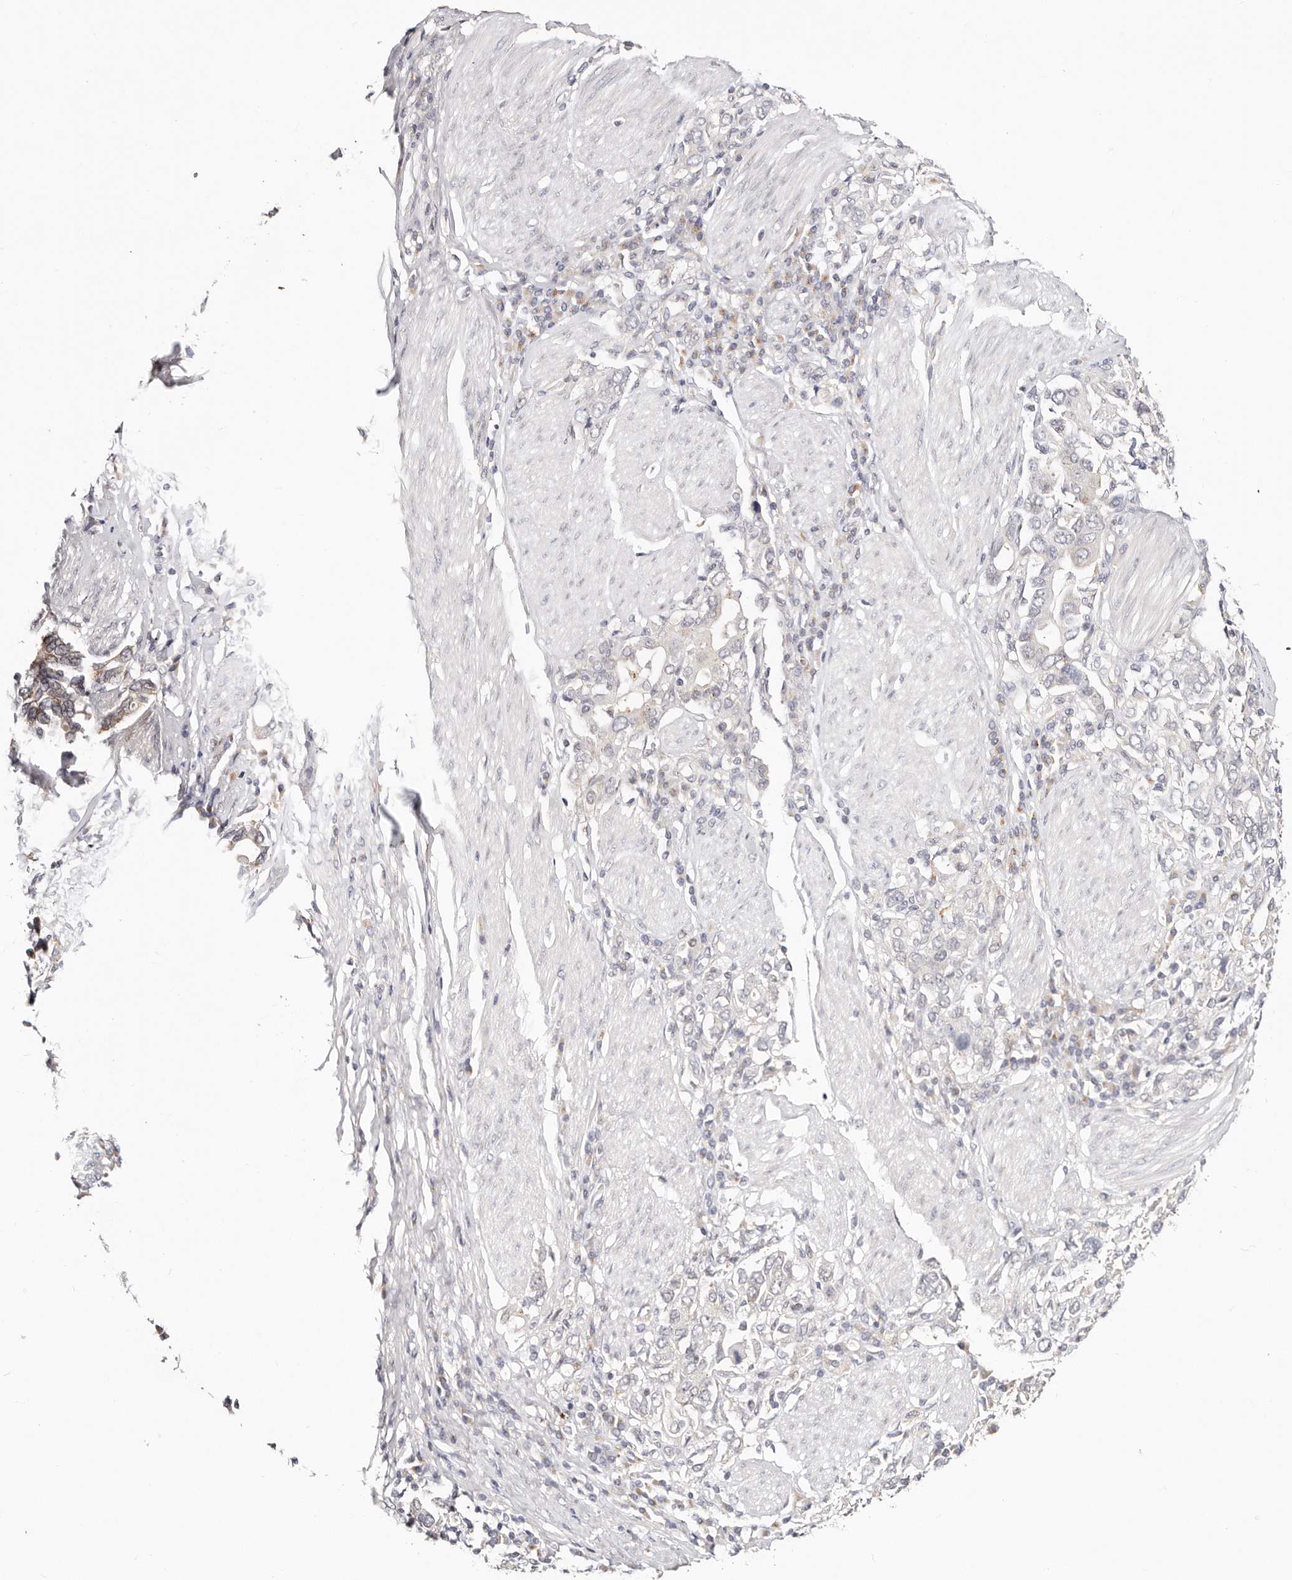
{"staining": {"intensity": "negative", "quantity": "none", "location": "none"}, "tissue": "stomach cancer", "cell_type": "Tumor cells", "image_type": "cancer", "snomed": [{"axis": "morphology", "description": "Adenocarcinoma, NOS"}, {"axis": "topography", "description": "Stomach, upper"}], "caption": "DAB (3,3'-diaminobenzidine) immunohistochemical staining of human stomach adenocarcinoma reveals no significant expression in tumor cells.", "gene": "VIPAS39", "patient": {"sex": "male", "age": 62}}